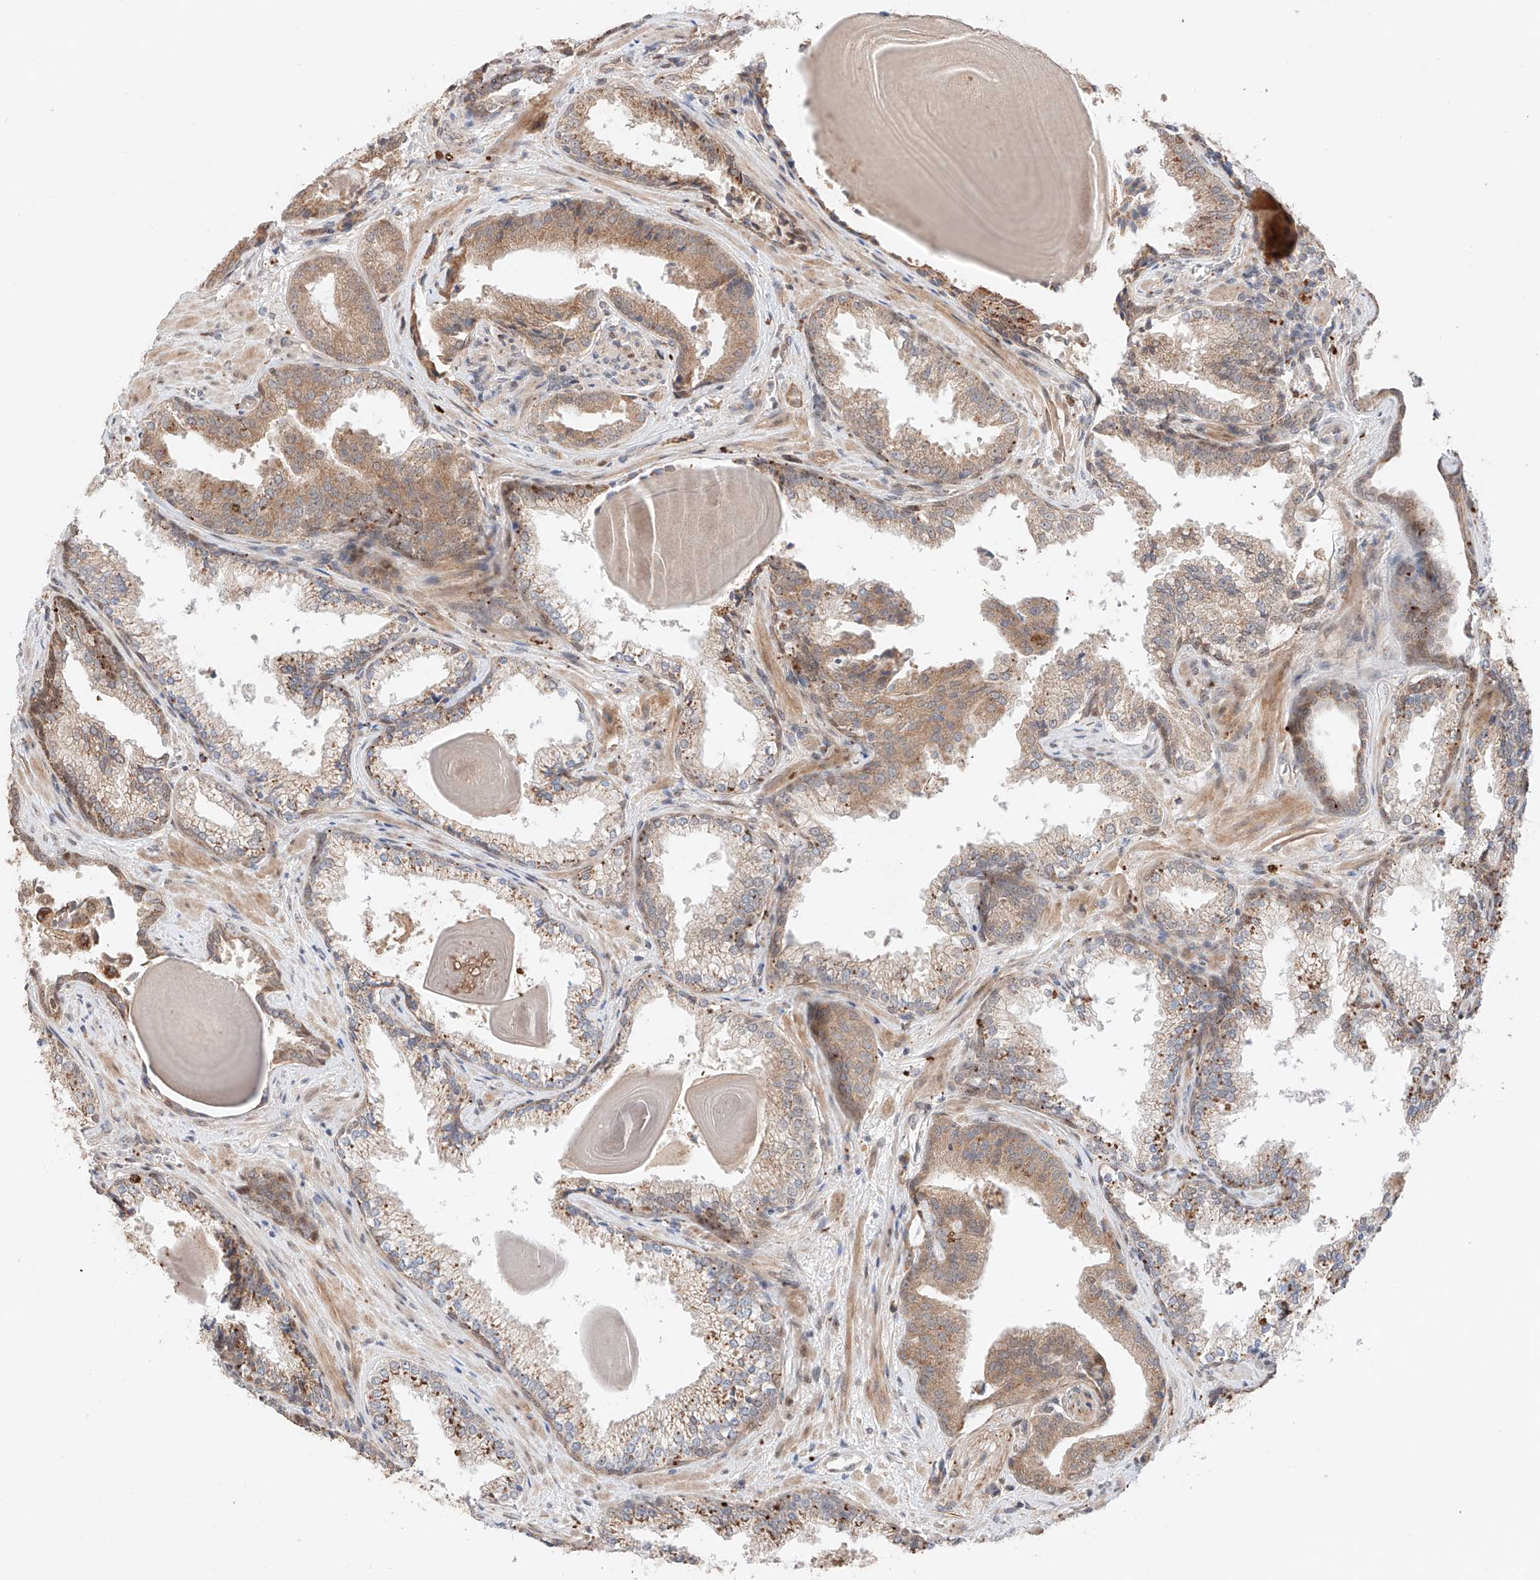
{"staining": {"intensity": "moderate", "quantity": "25%-75%", "location": "cytoplasmic/membranous"}, "tissue": "prostate cancer", "cell_type": "Tumor cells", "image_type": "cancer", "snomed": [{"axis": "morphology", "description": "Adenocarcinoma, High grade"}, {"axis": "topography", "description": "Prostate"}], "caption": "Immunohistochemical staining of prostate cancer demonstrates medium levels of moderate cytoplasmic/membranous protein expression in about 25%-75% of tumor cells.", "gene": "GCNT1", "patient": {"sex": "male", "age": 73}}